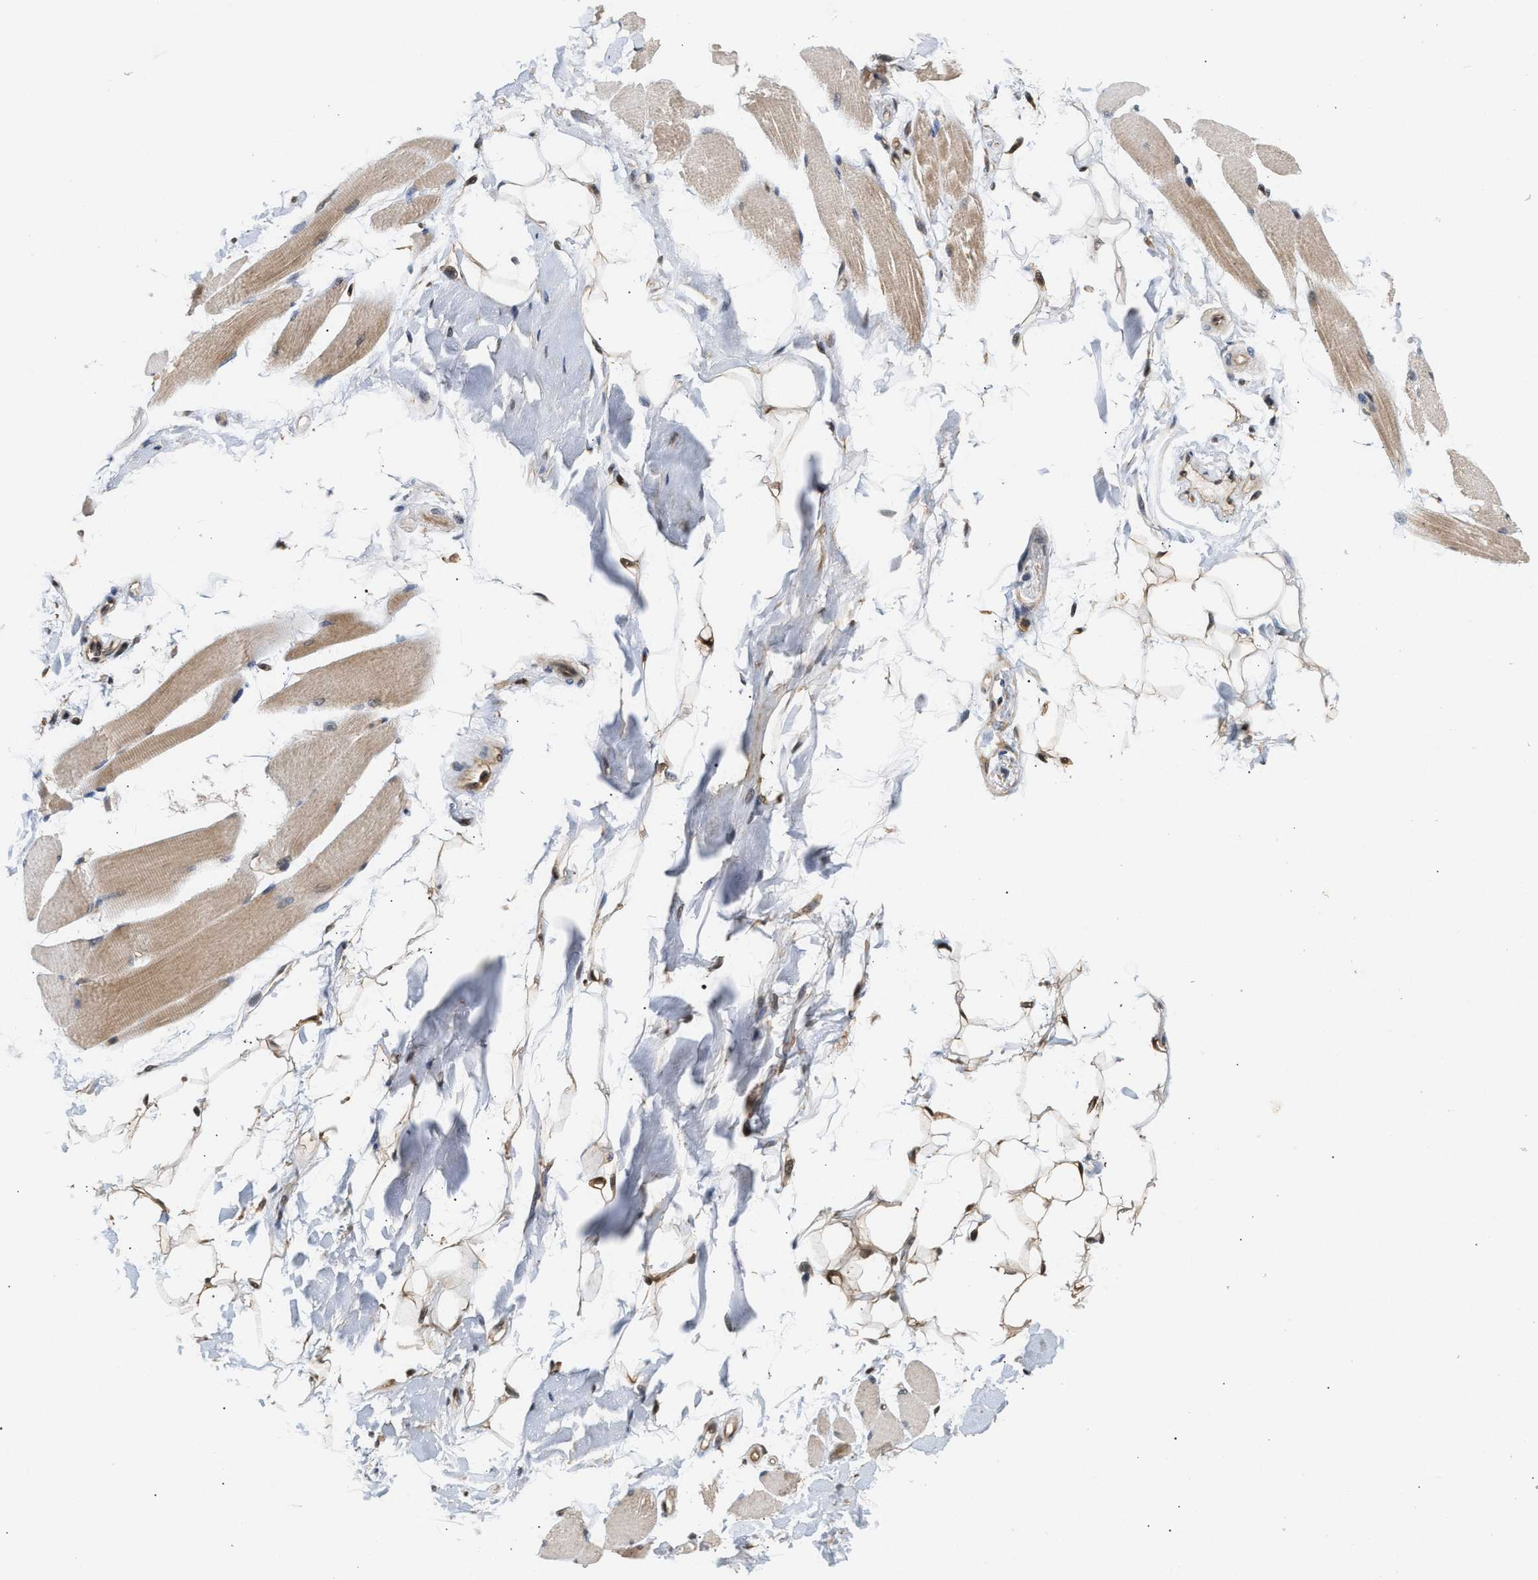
{"staining": {"intensity": "moderate", "quantity": ">75%", "location": "cytoplasmic/membranous"}, "tissue": "skeletal muscle", "cell_type": "Myocytes", "image_type": "normal", "snomed": [{"axis": "morphology", "description": "Normal tissue, NOS"}, {"axis": "topography", "description": "Skeletal muscle"}, {"axis": "topography", "description": "Peripheral nerve tissue"}], "caption": "This is a photomicrograph of immunohistochemistry staining of unremarkable skeletal muscle, which shows moderate positivity in the cytoplasmic/membranous of myocytes.", "gene": "ABHD5", "patient": {"sex": "female", "age": 84}}